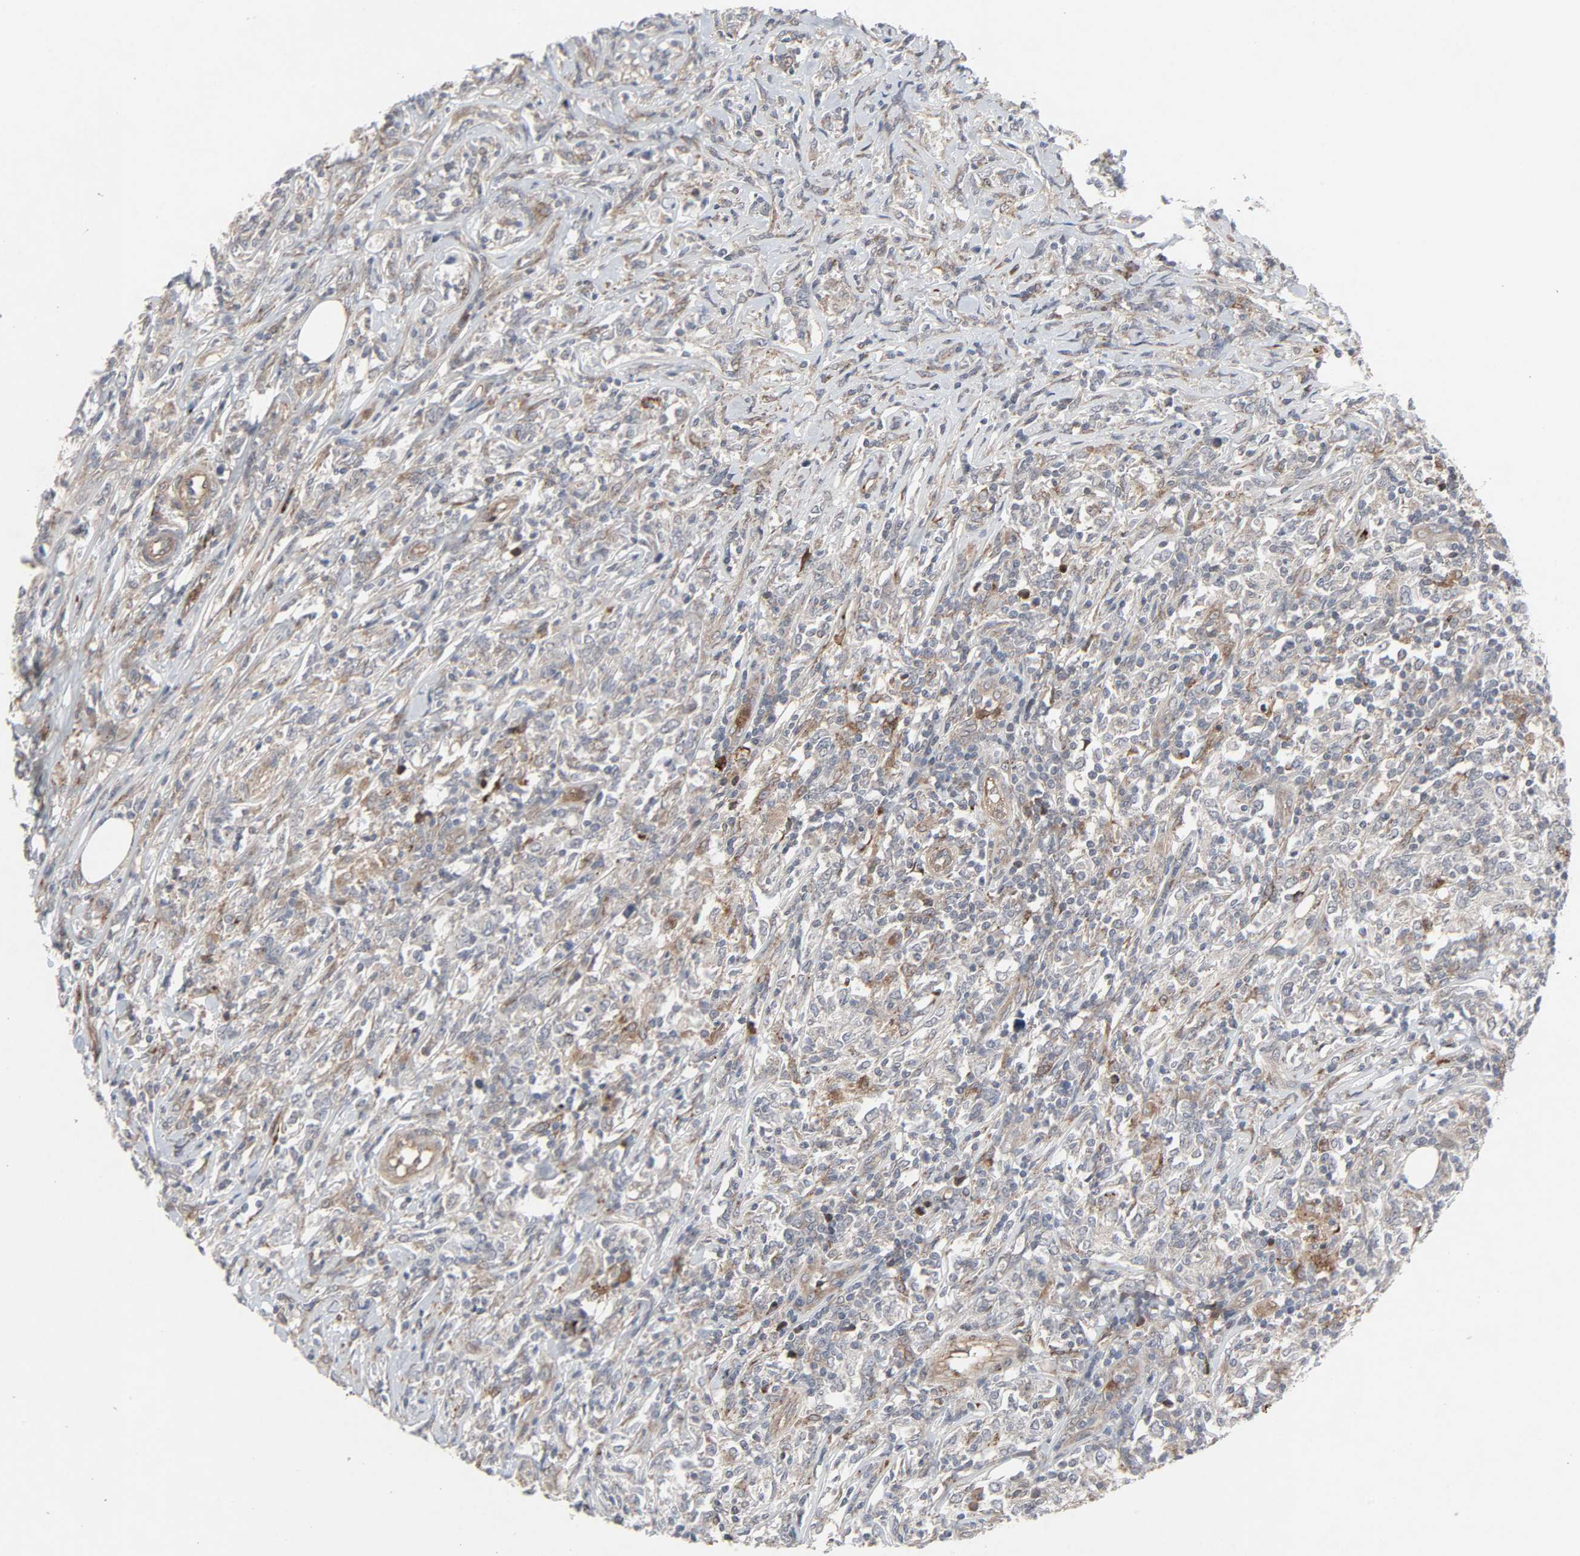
{"staining": {"intensity": "weak", "quantity": "25%-75%", "location": "cytoplasmic/membranous"}, "tissue": "lymphoma", "cell_type": "Tumor cells", "image_type": "cancer", "snomed": [{"axis": "morphology", "description": "Malignant lymphoma, non-Hodgkin's type, High grade"}, {"axis": "topography", "description": "Lymph node"}], "caption": "Weak cytoplasmic/membranous positivity is seen in about 25%-75% of tumor cells in lymphoma.", "gene": "ADCY4", "patient": {"sex": "female", "age": 84}}